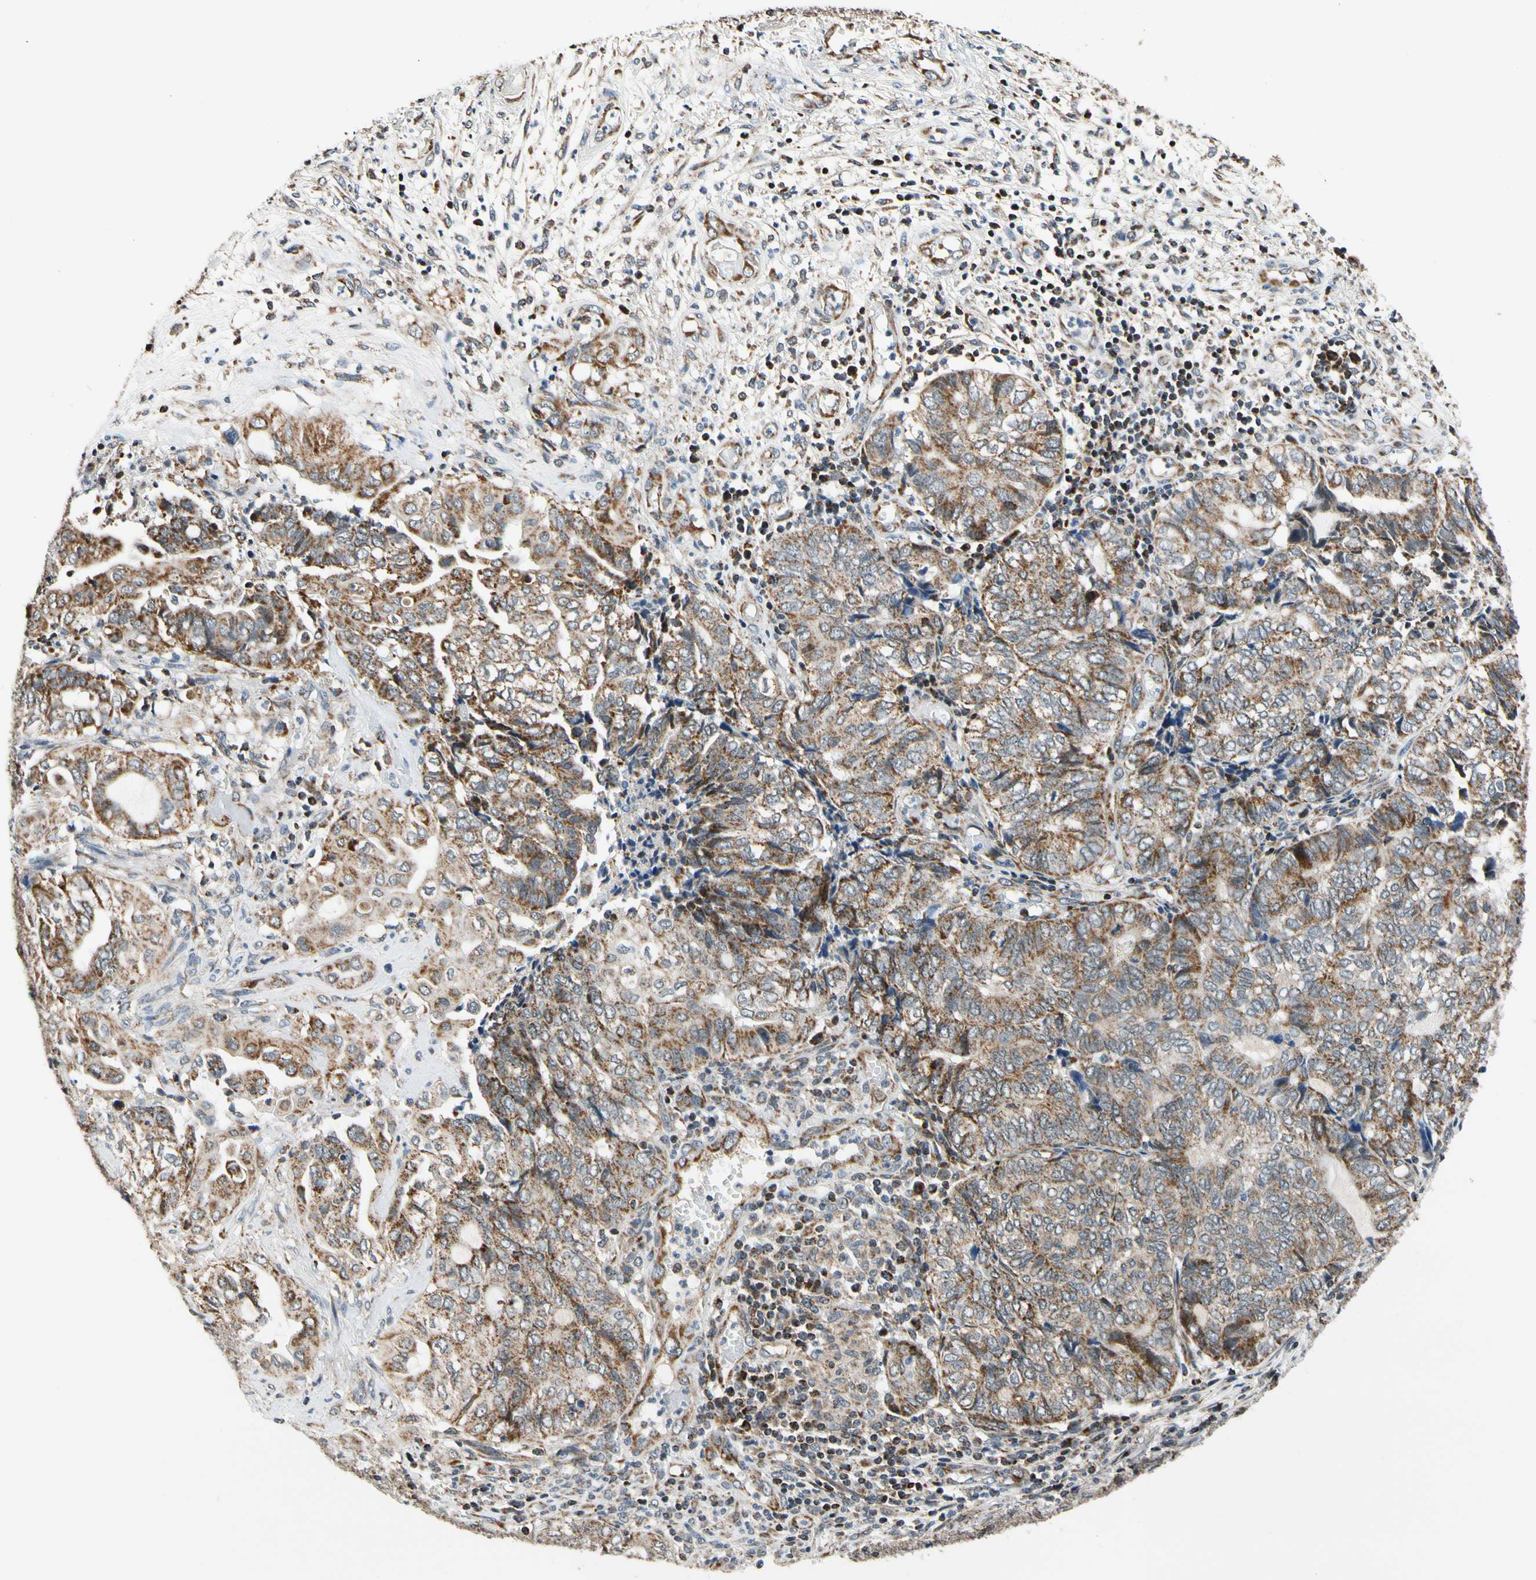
{"staining": {"intensity": "moderate", "quantity": ">75%", "location": "cytoplasmic/membranous"}, "tissue": "endometrial cancer", "cell_type": "Tumor cells", "image_type": "cancer", "snomed": [{"axis": "morphology", "description": "Adenocarcinoma, NOS"}, {"axis": "topography", "description": "Uterus"}, {"axis": "topography", "description": "Endometrium"}], "caption": "DAB immunohistochemical staining of human endometrial adenocarcinoma displays moderate cytoplasmic/membranous protein positivity in approximately >75% of tumor cells.", "gene": "KHDC4", "patient": {"sex": "female", "age": 70}}